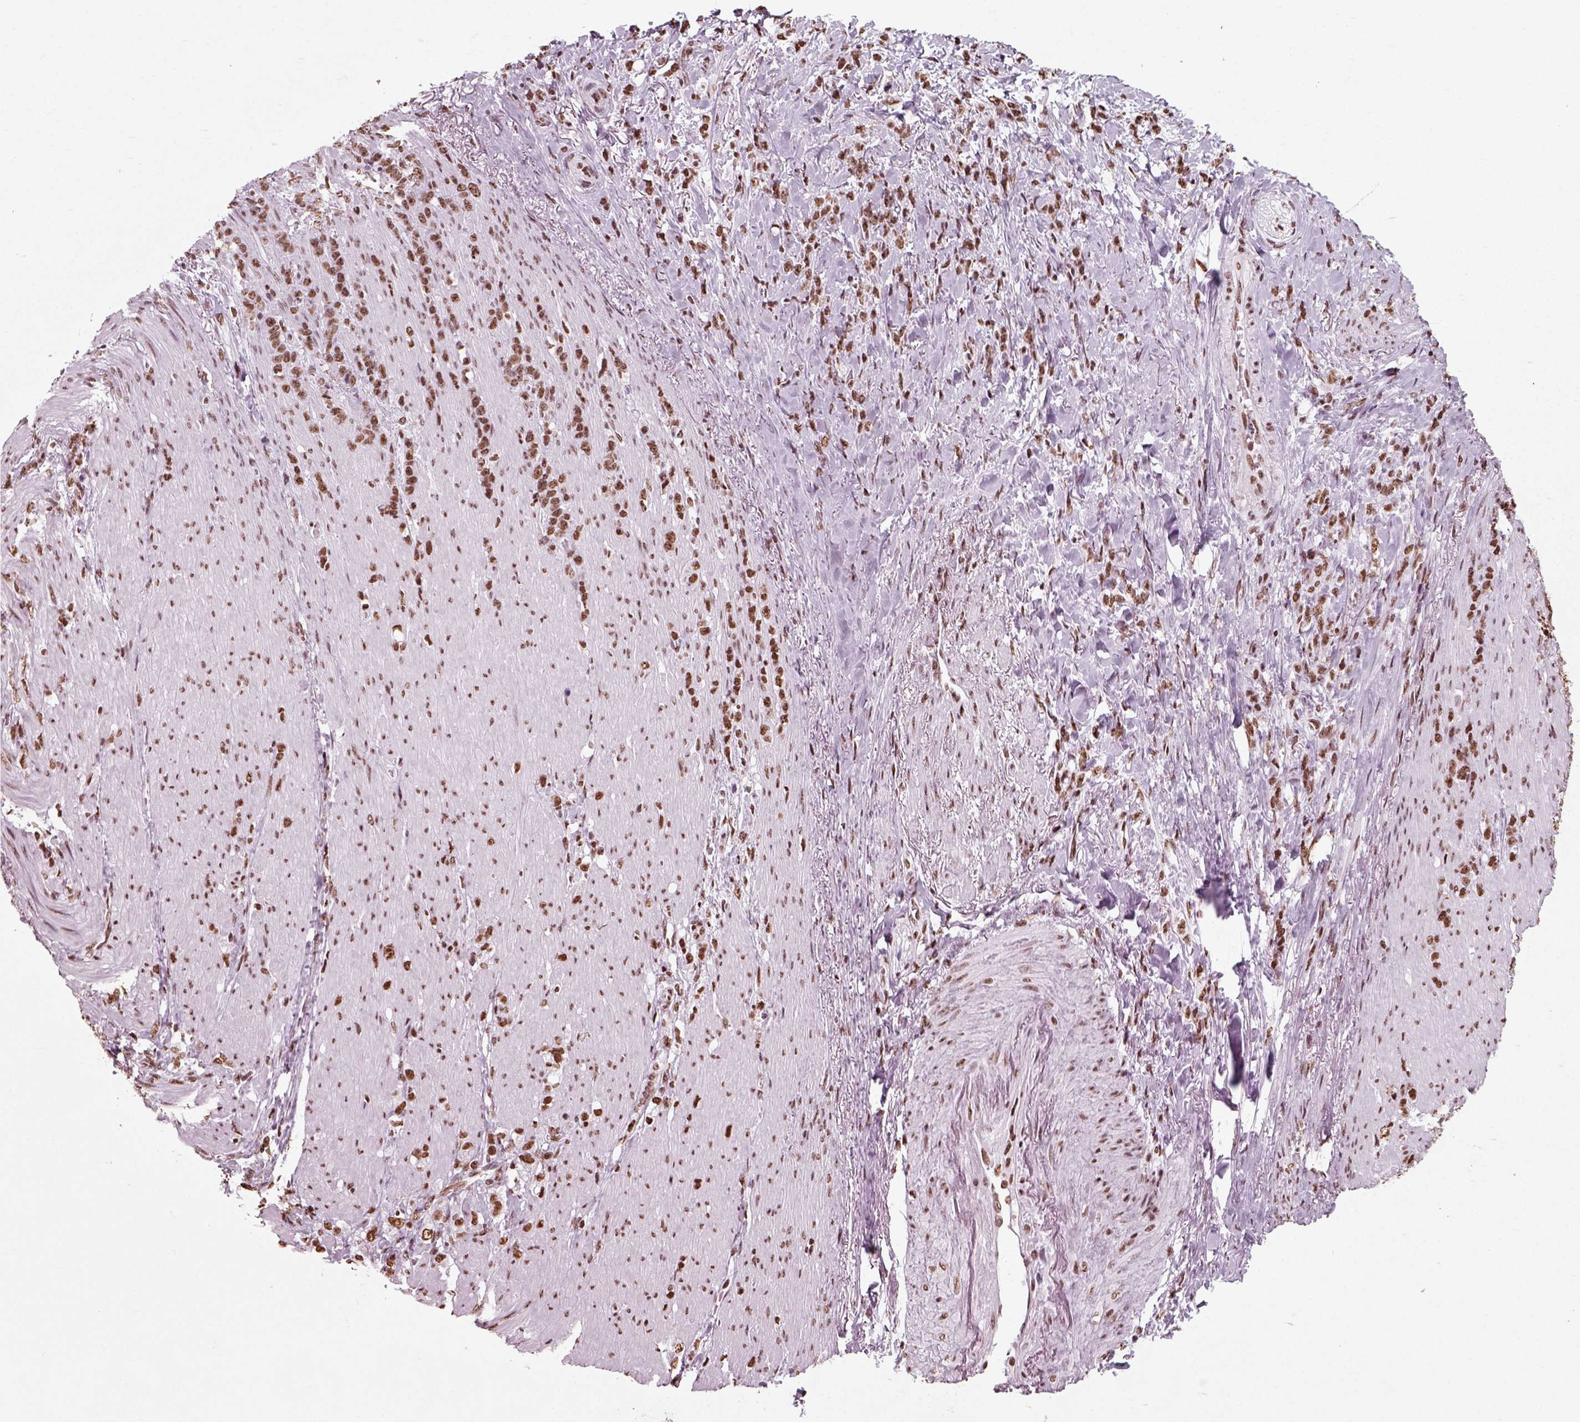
{"staining": {"intensity": "strong", "quantity": ">75%", "location": "nuclear"}, "tissue": "stomach cancer", "cell_type": "Tumor cells", "image_type": "cancer", "snomed": [{"axis": "morphology", "description": "Adenocarcinoma, NOS"}, {"axis": "topography", "description": "Stomach, lower"}], "caption": "Stomach cancer was stained to show a protein in brown. There is high levels of strong nuclear positivity in about >75% of tumor cells. (Stains: DAB (3,3'-diaminobenzidine) in brown, nuclei in blue, Microscopy: brightfield microscopy at high magnification).", "gene": "POLR1H", "patient": {"sex": "male", "age": 88}}